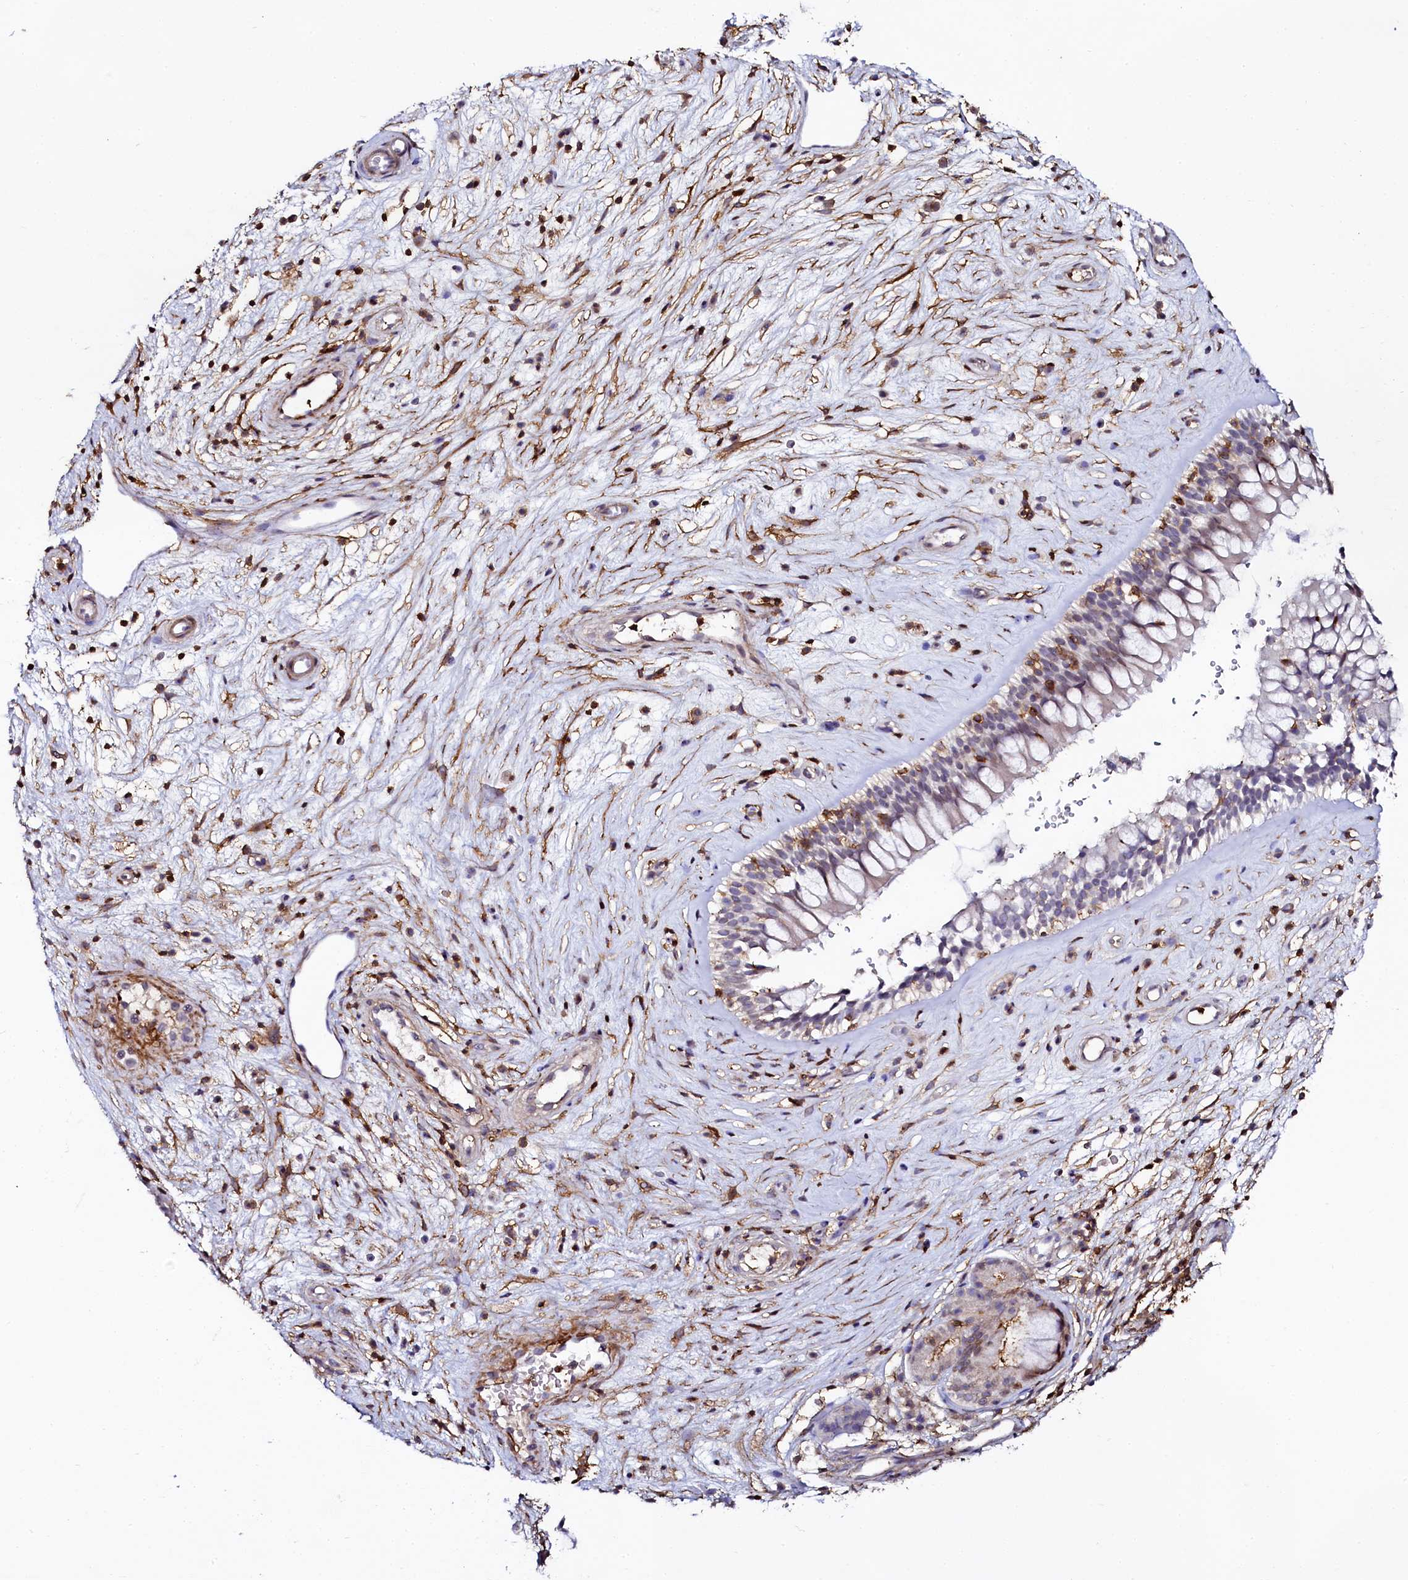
{"staining": {"intensity": "negative", "quantity": "none", "location": "none"}, "tissue": "nasopharynx", "cell_type": "Respiratory epithelial cells", "image_type": "normal", "snomed": [{"axis": "morphology", "description": "Normal tissue, NOS"}, {"axis": "topography", "description": "Nasopharynx"}], "caption": "Protein analysis of benign nasopharynx demonstrates no significant positivity in respiratory epithelial cells. (Immunohistochemistry (ihc), brightfield microscopy, high magnification).", "gene": "AAAS", "patient": {"sex": "male", "age": 32}}